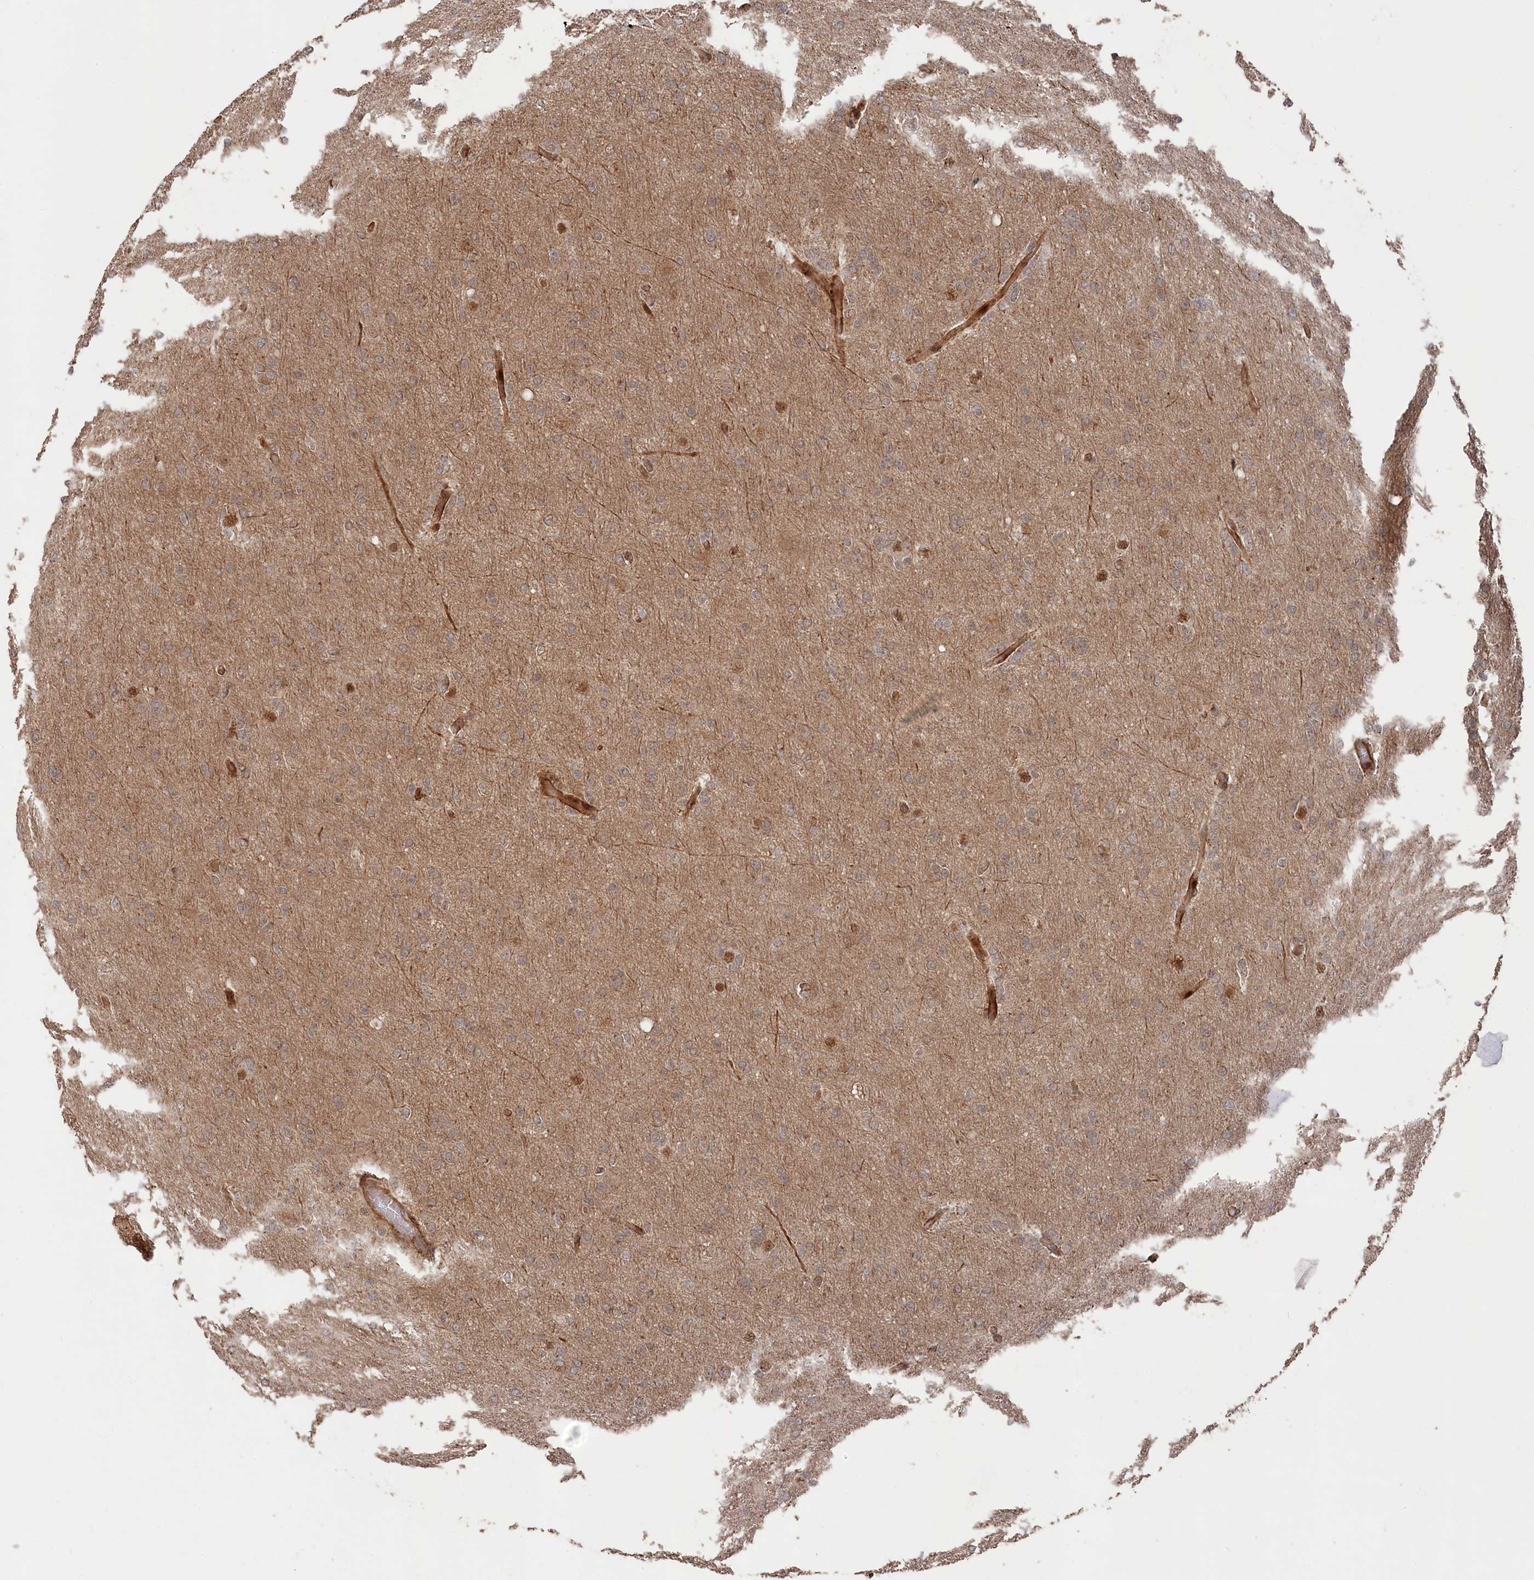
{"staining": {"intensity": "weak", "quantity": "<25%", "location": "cytoplasmic/membranous"}, "tissue": "glioma", "cell_type": "Tumor cells", "image_type": "cancer", "snomed": [{"axis": "morphology", "description": "Glioma, malignant, High grade"}, {"axis": "topography", "description": "Cerebral cortex"}], "caption": "Tumor cells are negative for brown protein staining in glioma.", "gene": "POLR3A", "patient": {"sex": "female", "age": 36}}